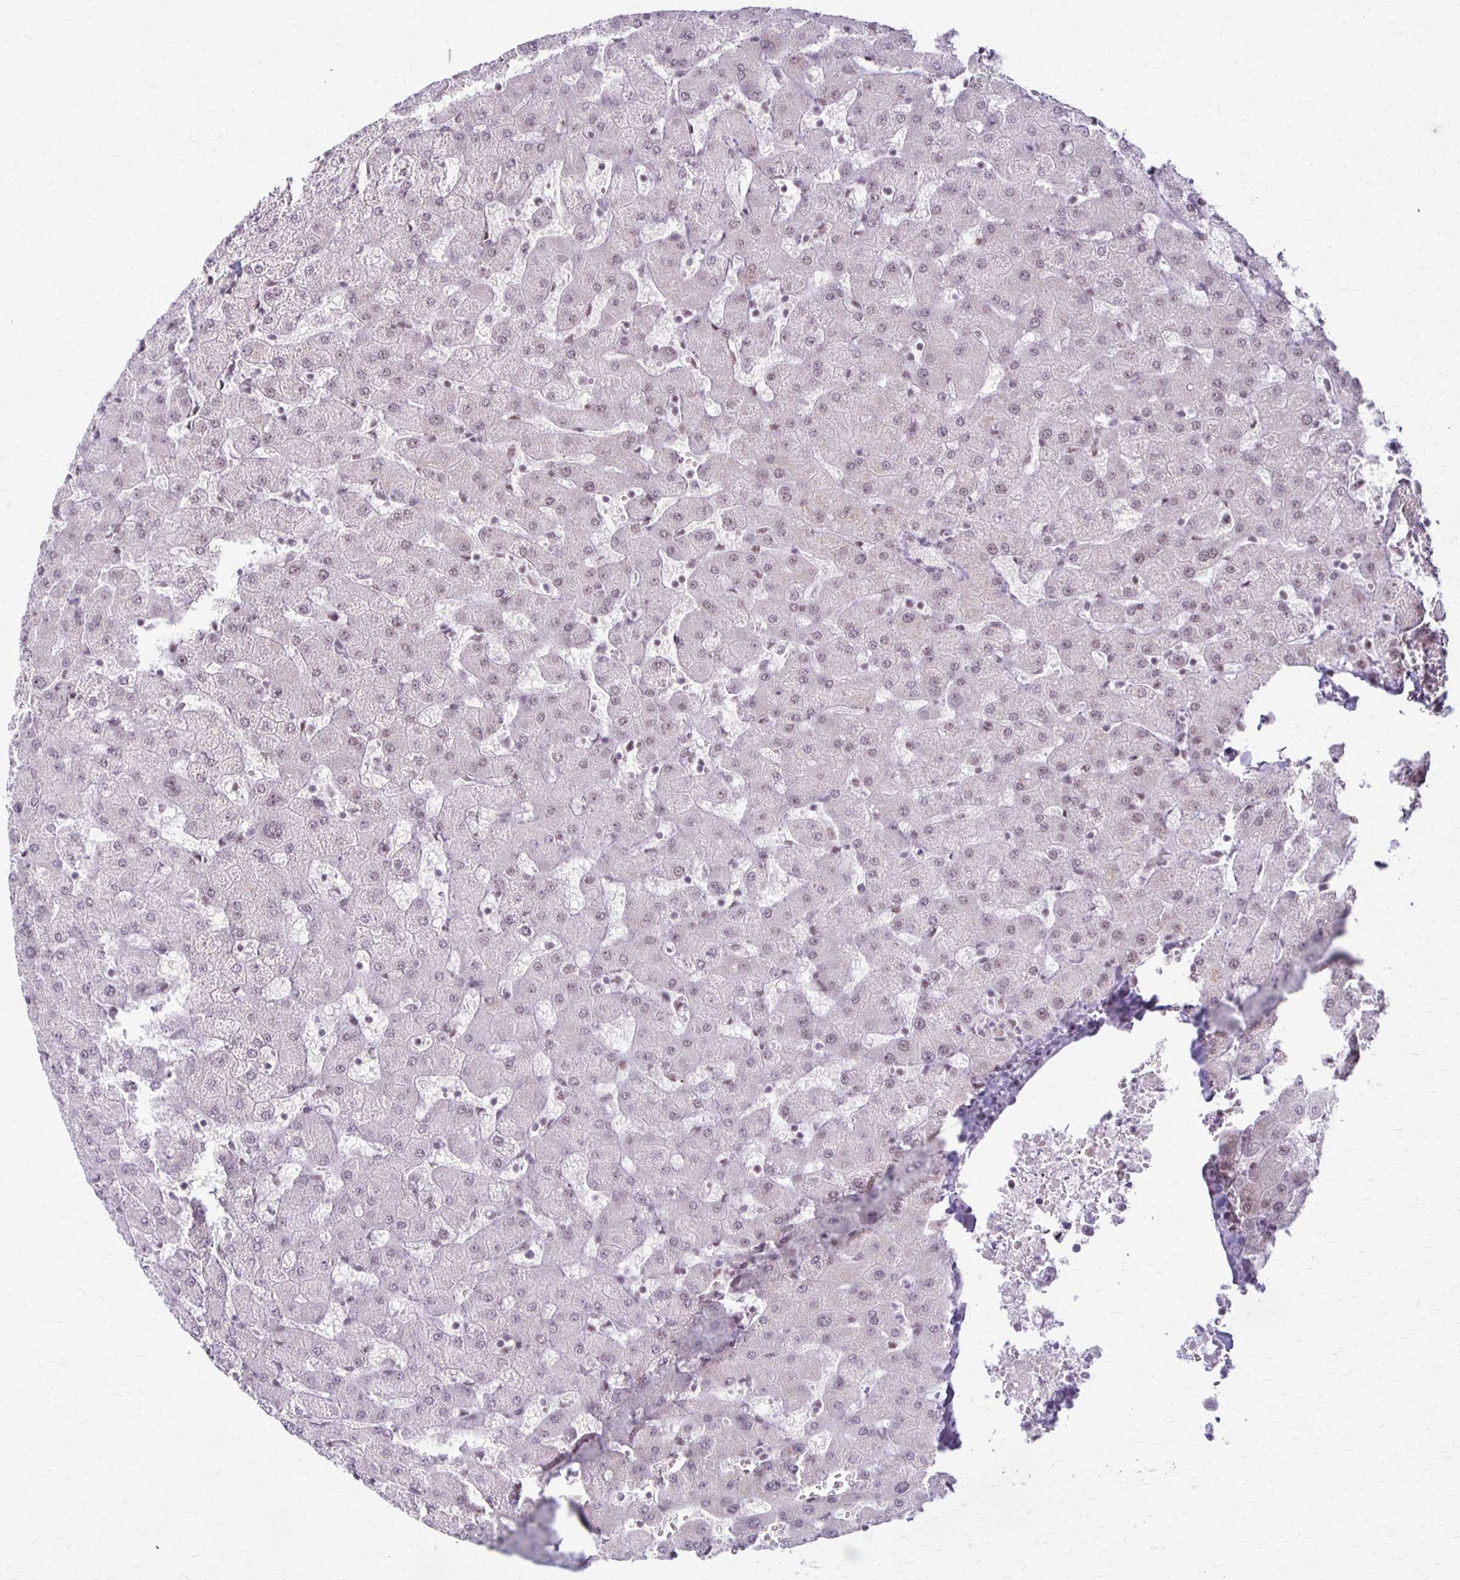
{"staining": {"intensity": "negative", "quantity": "none", "location": "none"}, "tissue": "liver", "cell_type": "Cholangiocytes", "image_type": "normal", "snomed": [{"axis": "morphology", "description": "Normal tissue, NOS"}, {"axis": "topography", "description": "Liver"}], "caption": "Immunohistochemistry of benign human liver exhibits no expression in cholangiocytes. The staining was performed using DAB (3,3'-diaminobenzidine) to visualize the protein expression in brown, while the nuclei were stained in blue with hematoxylin (Magnification: 20x).", "gene": "XRCC6", "patient": {"sex": "female", "age": 63}}